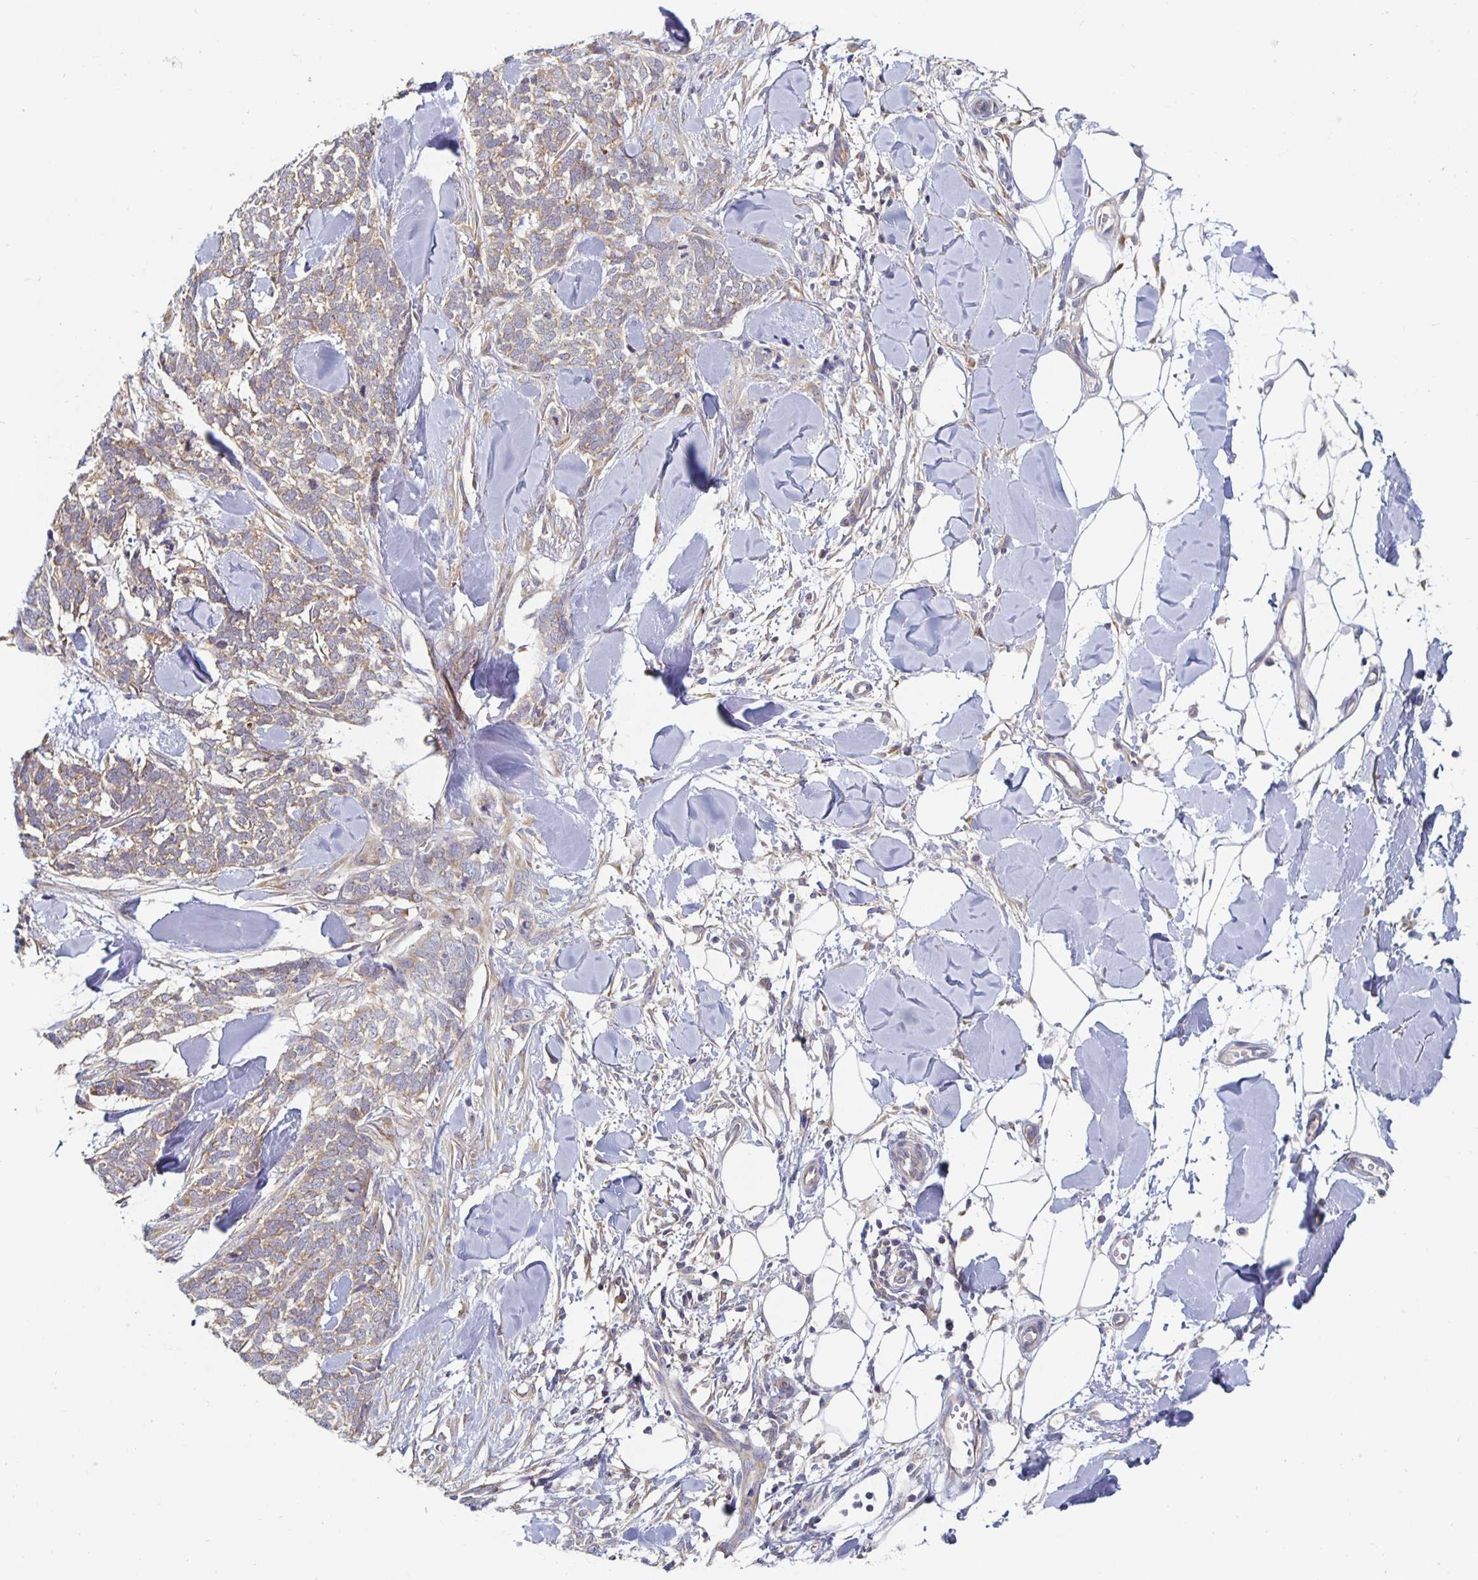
{"staining": {"intensity": "weak", "quantity": ">75%", "location": "cytoplasmic/membranous"}, "tissue": "skin cancer", "cell_type": "Tumor cells", "image_type": "cancer", "snomed": [{"axis": "morphology", "description": "Basal cell carcinoma"}, {"axis": "topography", "description": "Skin"}], "caption": "Immunohistochemical staining of human skin cancer reveals weak cytoplasmic/membranous protein expression in about >75% of tumor cells. Nuclei are stained in blue.", "gene": "PDAP1", "patient": {"sex": "female", "age": 59}}